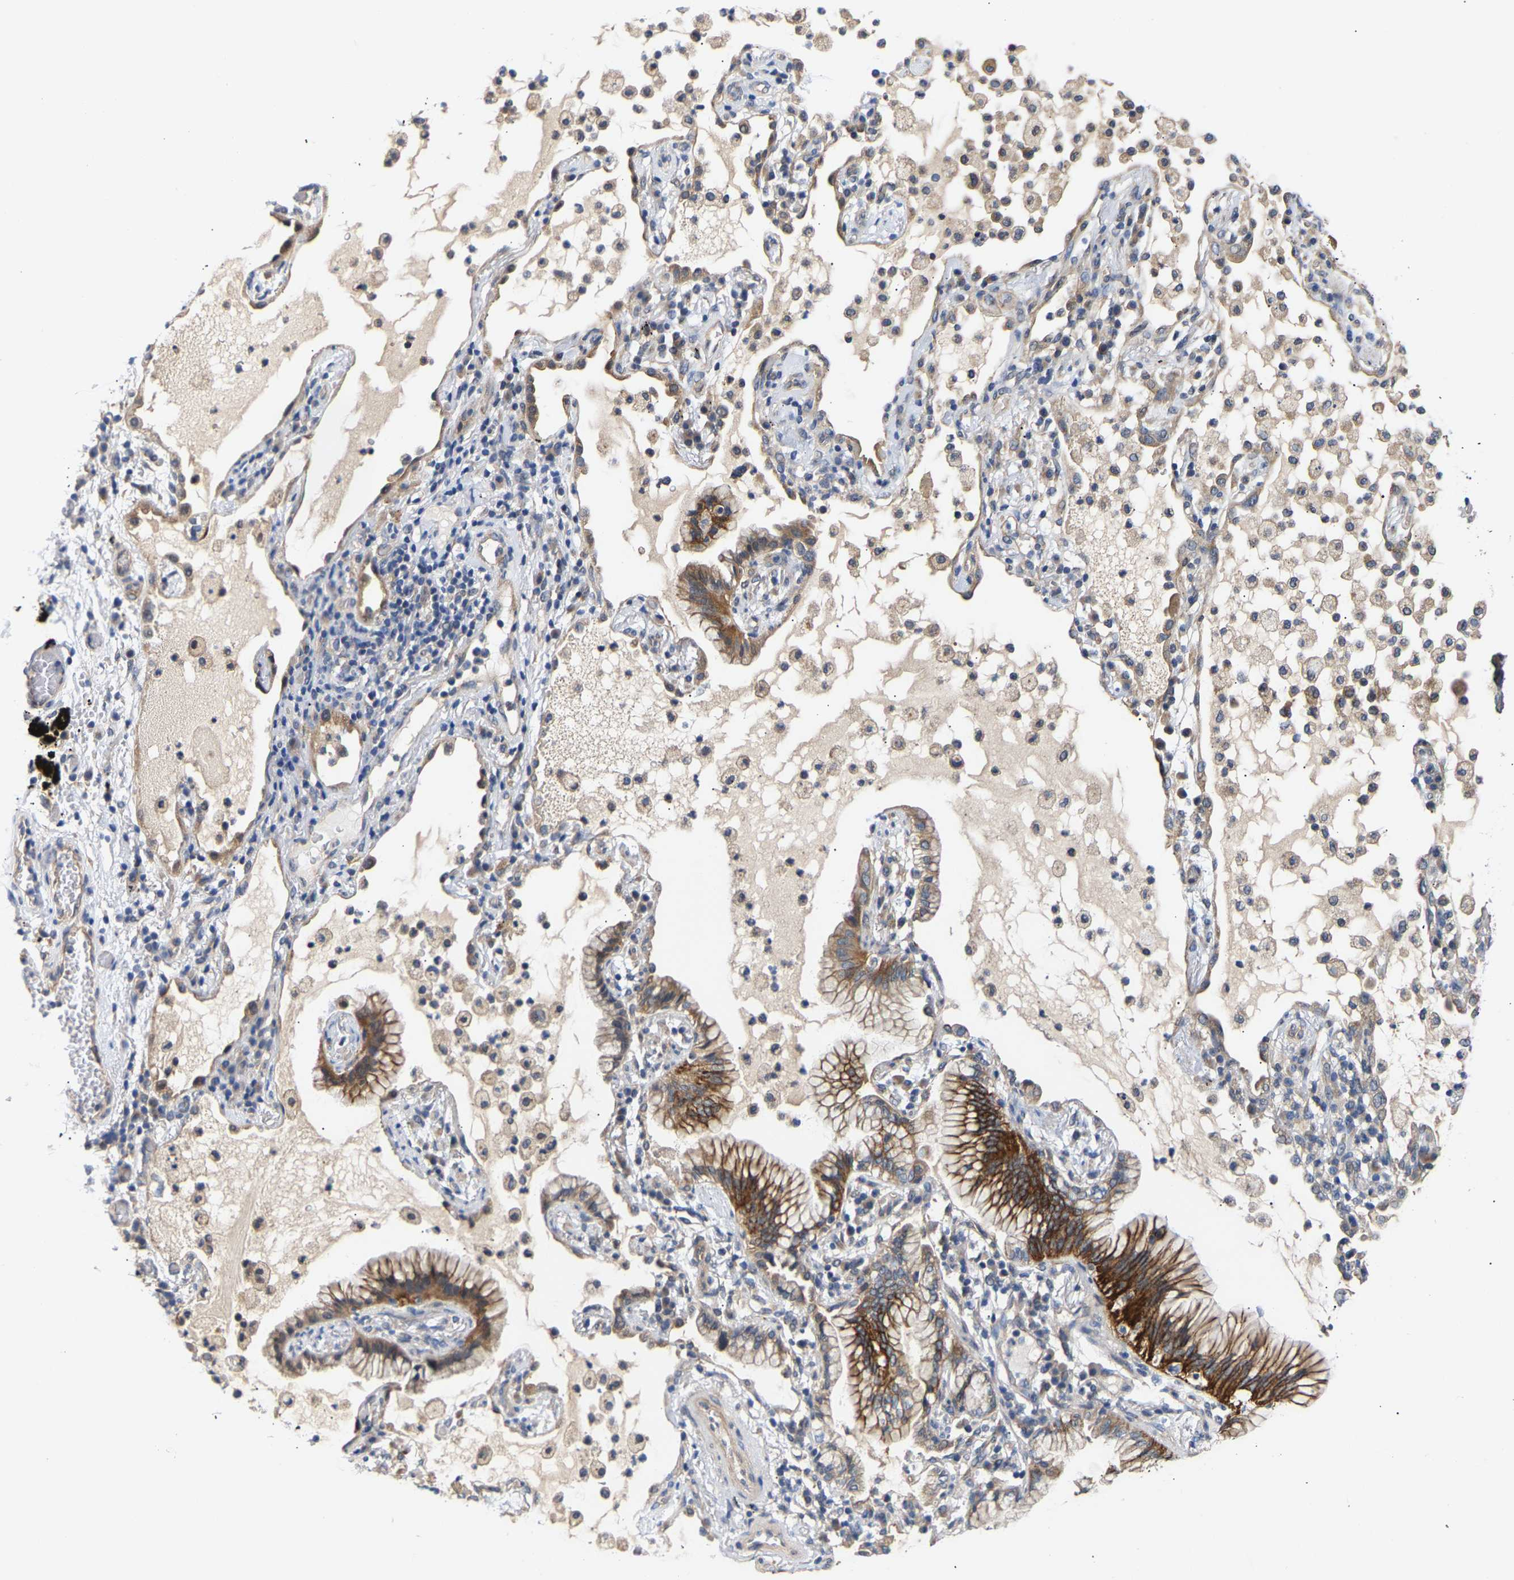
{"staining": {"intensity": "strong", "quantity": "25%-75%", "location": "cytoplasmic/membranous"}, "tissue": "lung cancer", "cell_type": "Tumor cells", "image_type": "cancer", "snomed": [{"axis": "morphology", "description": "Adenocarcinoma, NOS"}, {"axis": "topography", "description": "Lung"}], "caption": "An immunohistochemistry photomicrograph of neoplastic tissue is shown. Protein staining in brown highlights strong cytoplasmic/membranous positivity in lung cancer within tumor cells.", "gene": "KASH5", "patient": {"sex": "female", "age": 70}}